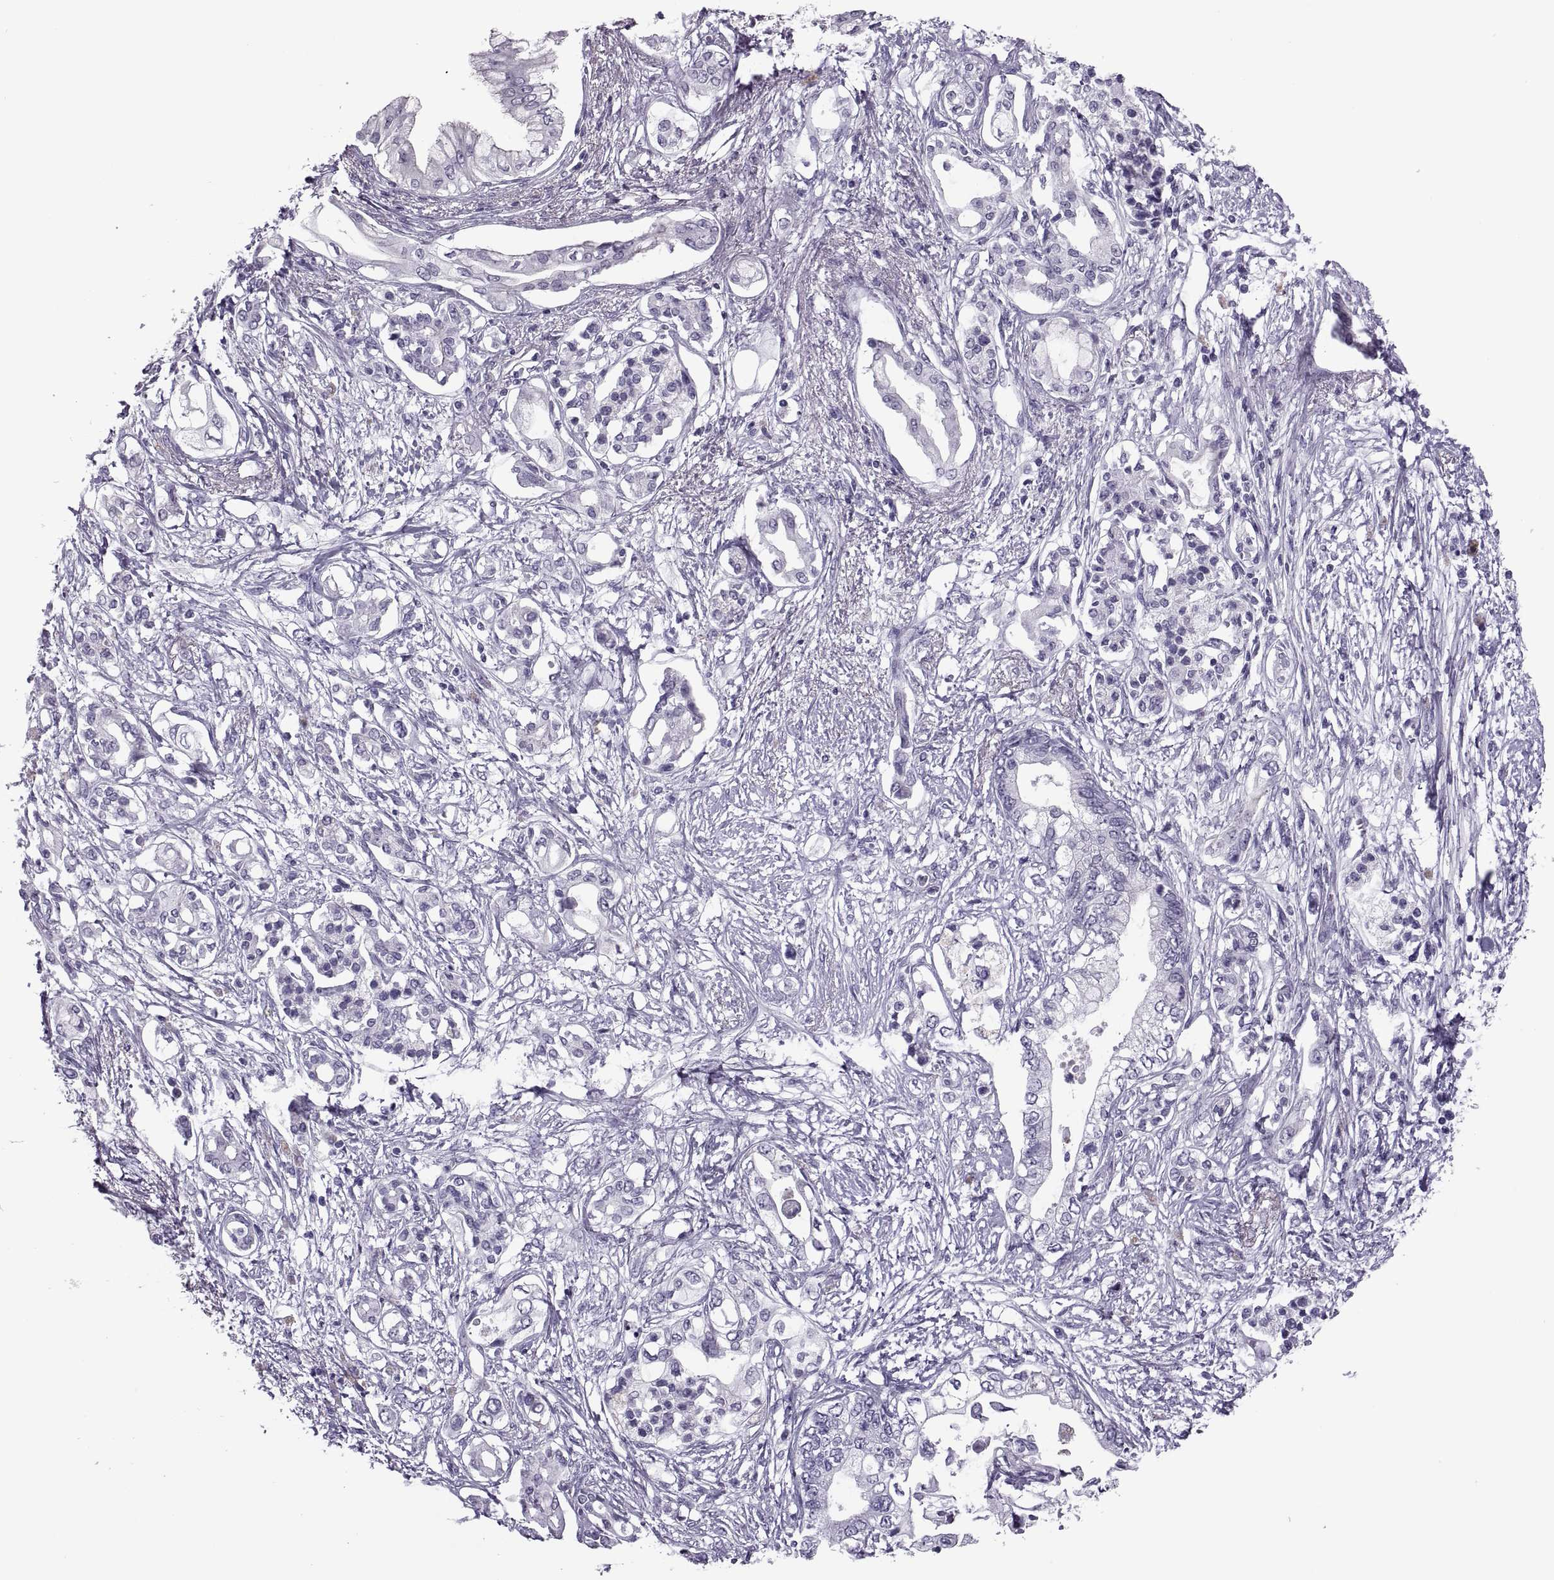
{"staining": {"intensity": "negative", "quantity": "none", "location": "none"}, "tissue": "pancreatic cancer", "cell_type": "Tumor cells", "image_type": "cancer", "snomed": [{"axis": "morphology", "description": "Adenocarcinoma, NOS"}, {"axis": "topography", "description": "Pancreas"}], "caption": "This is an immunohistochemistry photomicrograph of human pancreatic cancer (adenocarcinoma). There is no expression in tumor cells.", "gene": "SYNGR4", "patient": {"sex": "female", "age": 63}}